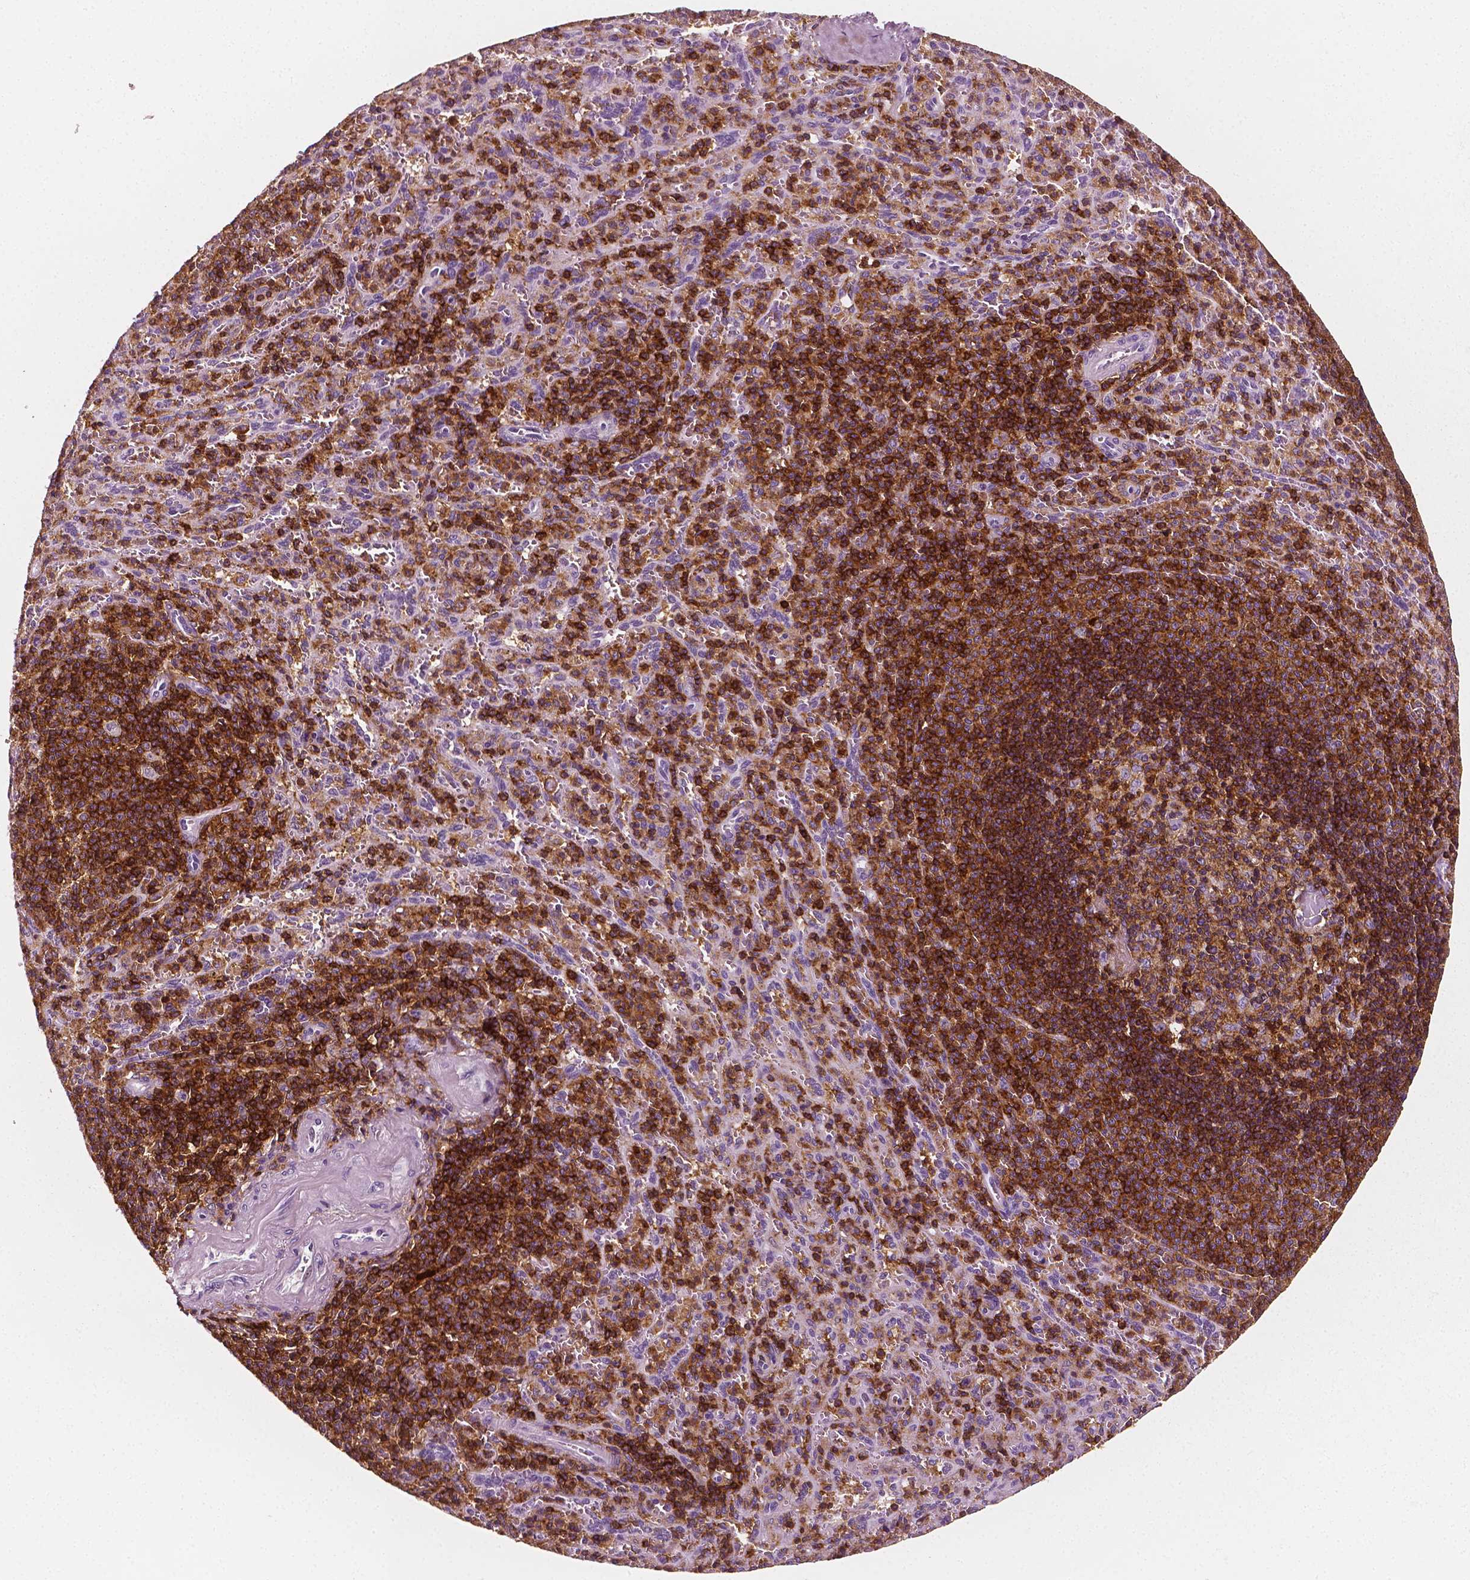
{"staining": {"intensity": "strong", "quantity": "25%-75%", "location": "cytoplasmic/membranous"}, "tissue": "spleen", "cell_type": "Cells in red pulp", "image_type": "normal", "snomed": [{"axis": "morphology", "description": "Normal tissue, NOS"}, {"axis": "topography", "description": "Spleen"}], "caption": "Immunohistochemical staining of benign spleen reveals 25%-75% levels of strong cytoplasmic/membranous protein staining in about 25%-75% of cells in red pulp. Using DAB (brown) and hematoxylin (blue) stains, captured at high magnification using brightfield microscopy.", "gene": "PTPRC", "patient": {"sex": "male", "age": 57}}